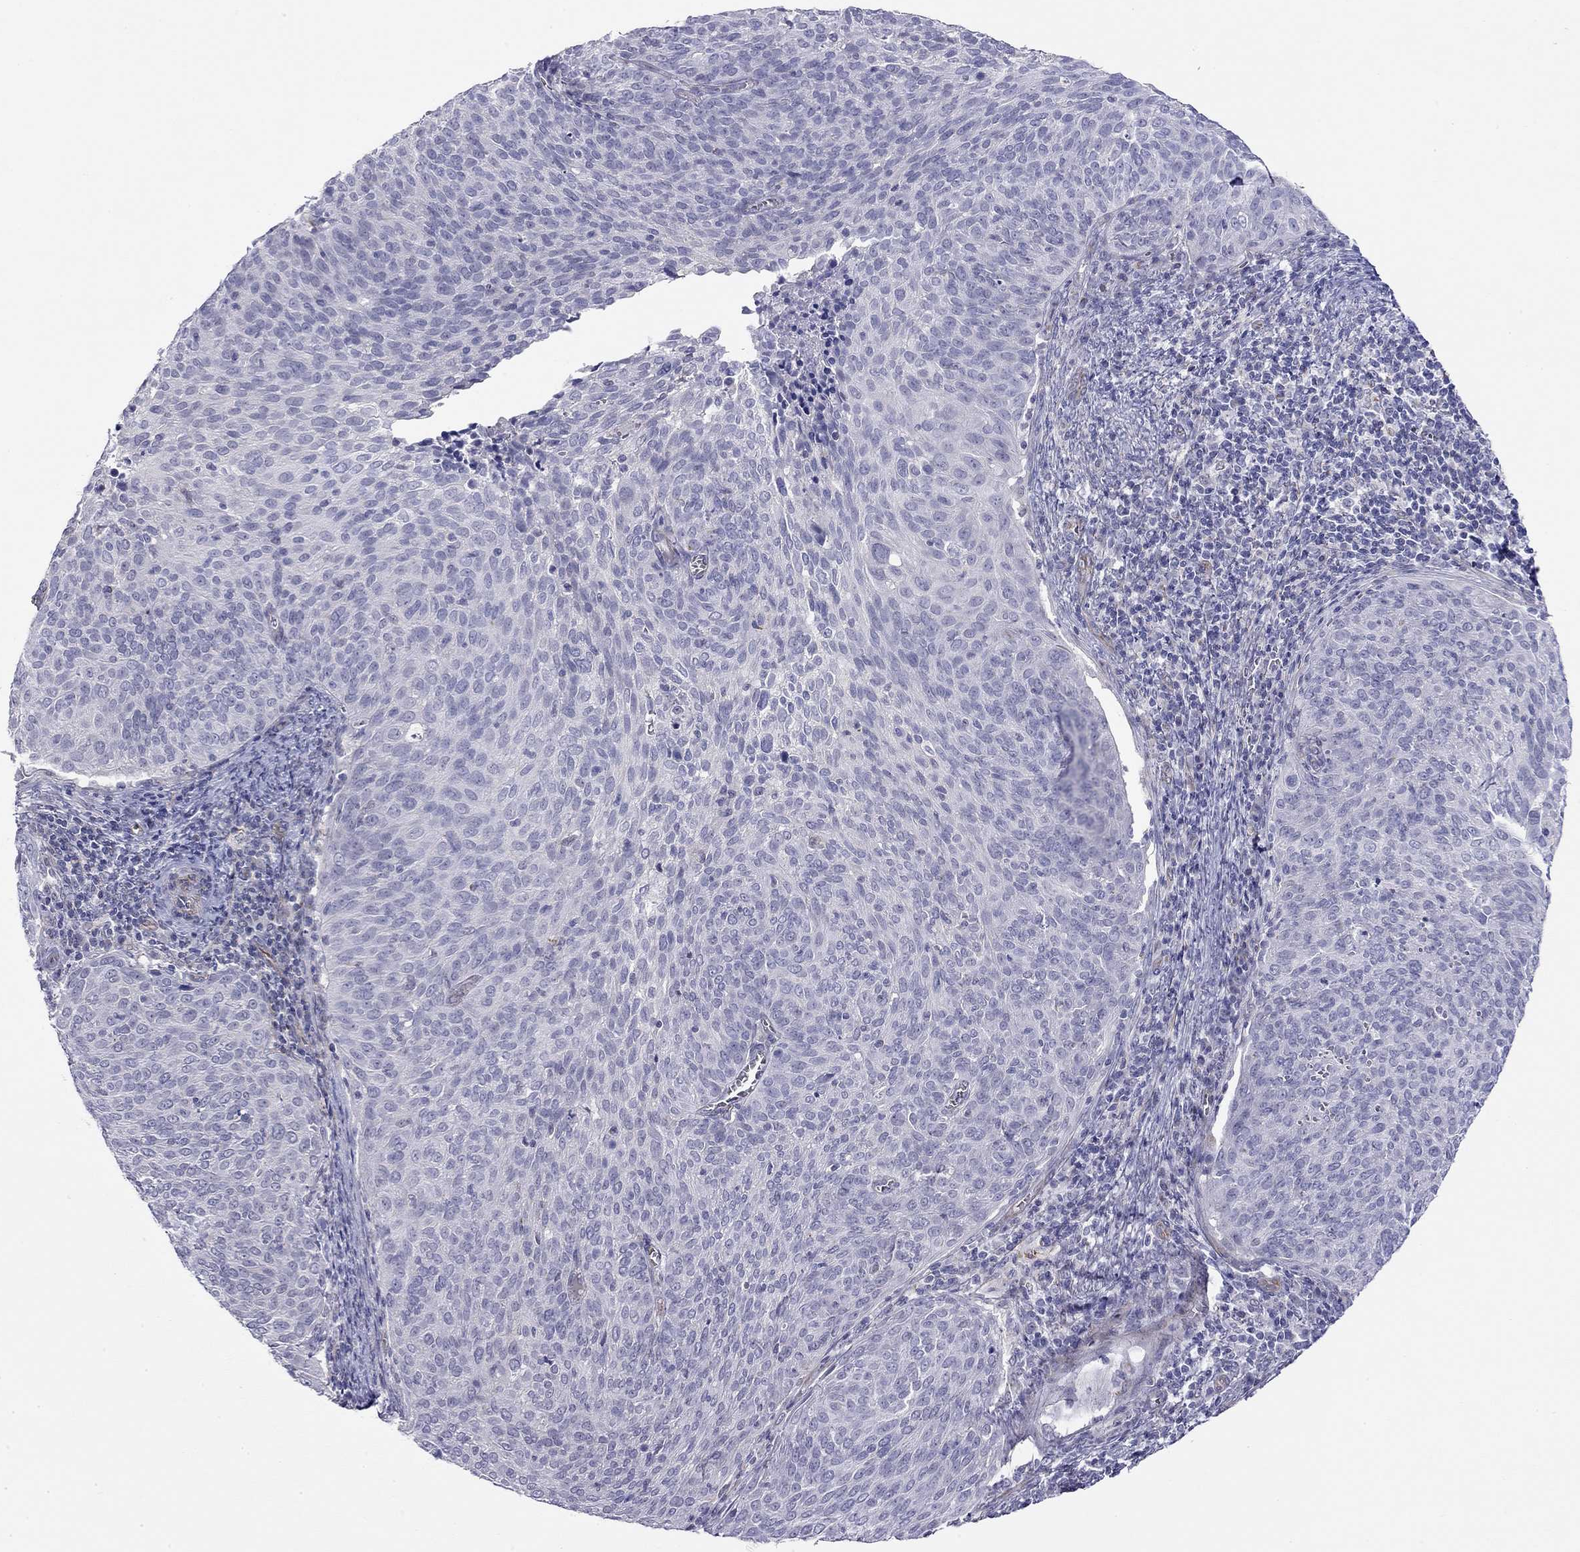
{"staining": {"intensity": "negative", "quantity": "none", "location": "none"}, "tissue": "cervical cancer", "cell_type": "Tumor cells", "image_type": "cancer", "snomed": [{"axis": "morphology", "description": "Squamous cell carcinoma, NOS"}, {"axis": "topography", "description": "Cervix"}], "caption": "There is no significant staining in tumor cells of cervical cancer (squamous cell carcinoma). (Stains: DAB (3,3'-diaminobenzidine) IHC with hematoxylin counter stain, Microscopy: brightfield microscopy at high magnification).", "gene": "RTL1", "patient": {"sex": "female", "age": 39}}